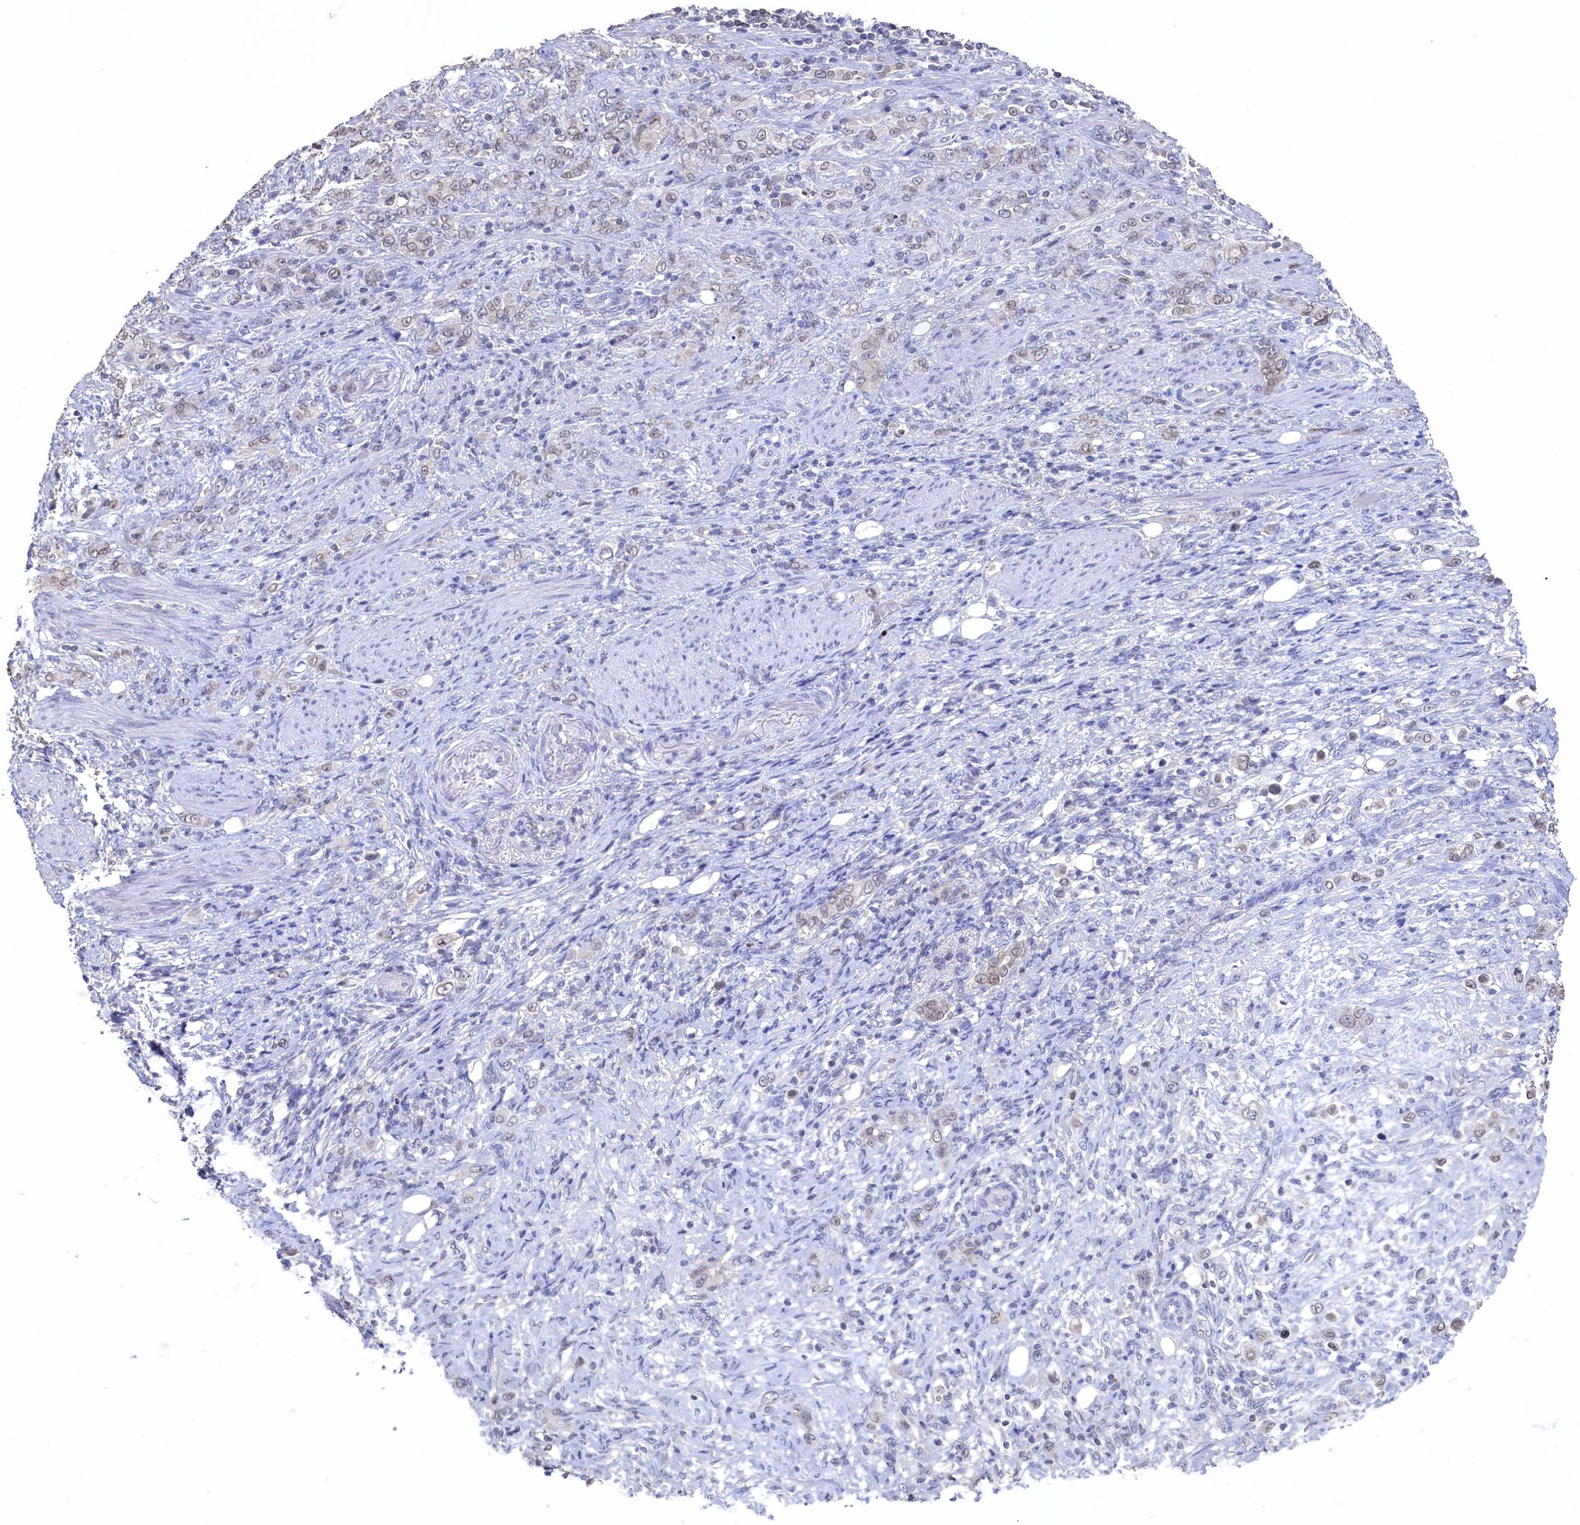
{"staining": {"intensity": "weak", "quantity": "25%-75%", "location": "cytoplasmic/membranous,nuclear"}, "tissue": "stomach cancer", "cell_type": "Tumor cells", "image_type": "cancer", "snomed": [{"axis": "morphology", "description": "Adenocarcinoma, NOS"}, {"axis": "topography", "description": "Stomach"}], "caption": "This is a photomicrograph of immunohistochemistry staining of adenocarcinoma (stomach), which shows weak staining in the cytoplasmic/membranous and nuclear of tumor cells.", "gene": "C11orf54", "patient": {"sex": "female", "age": 79}}